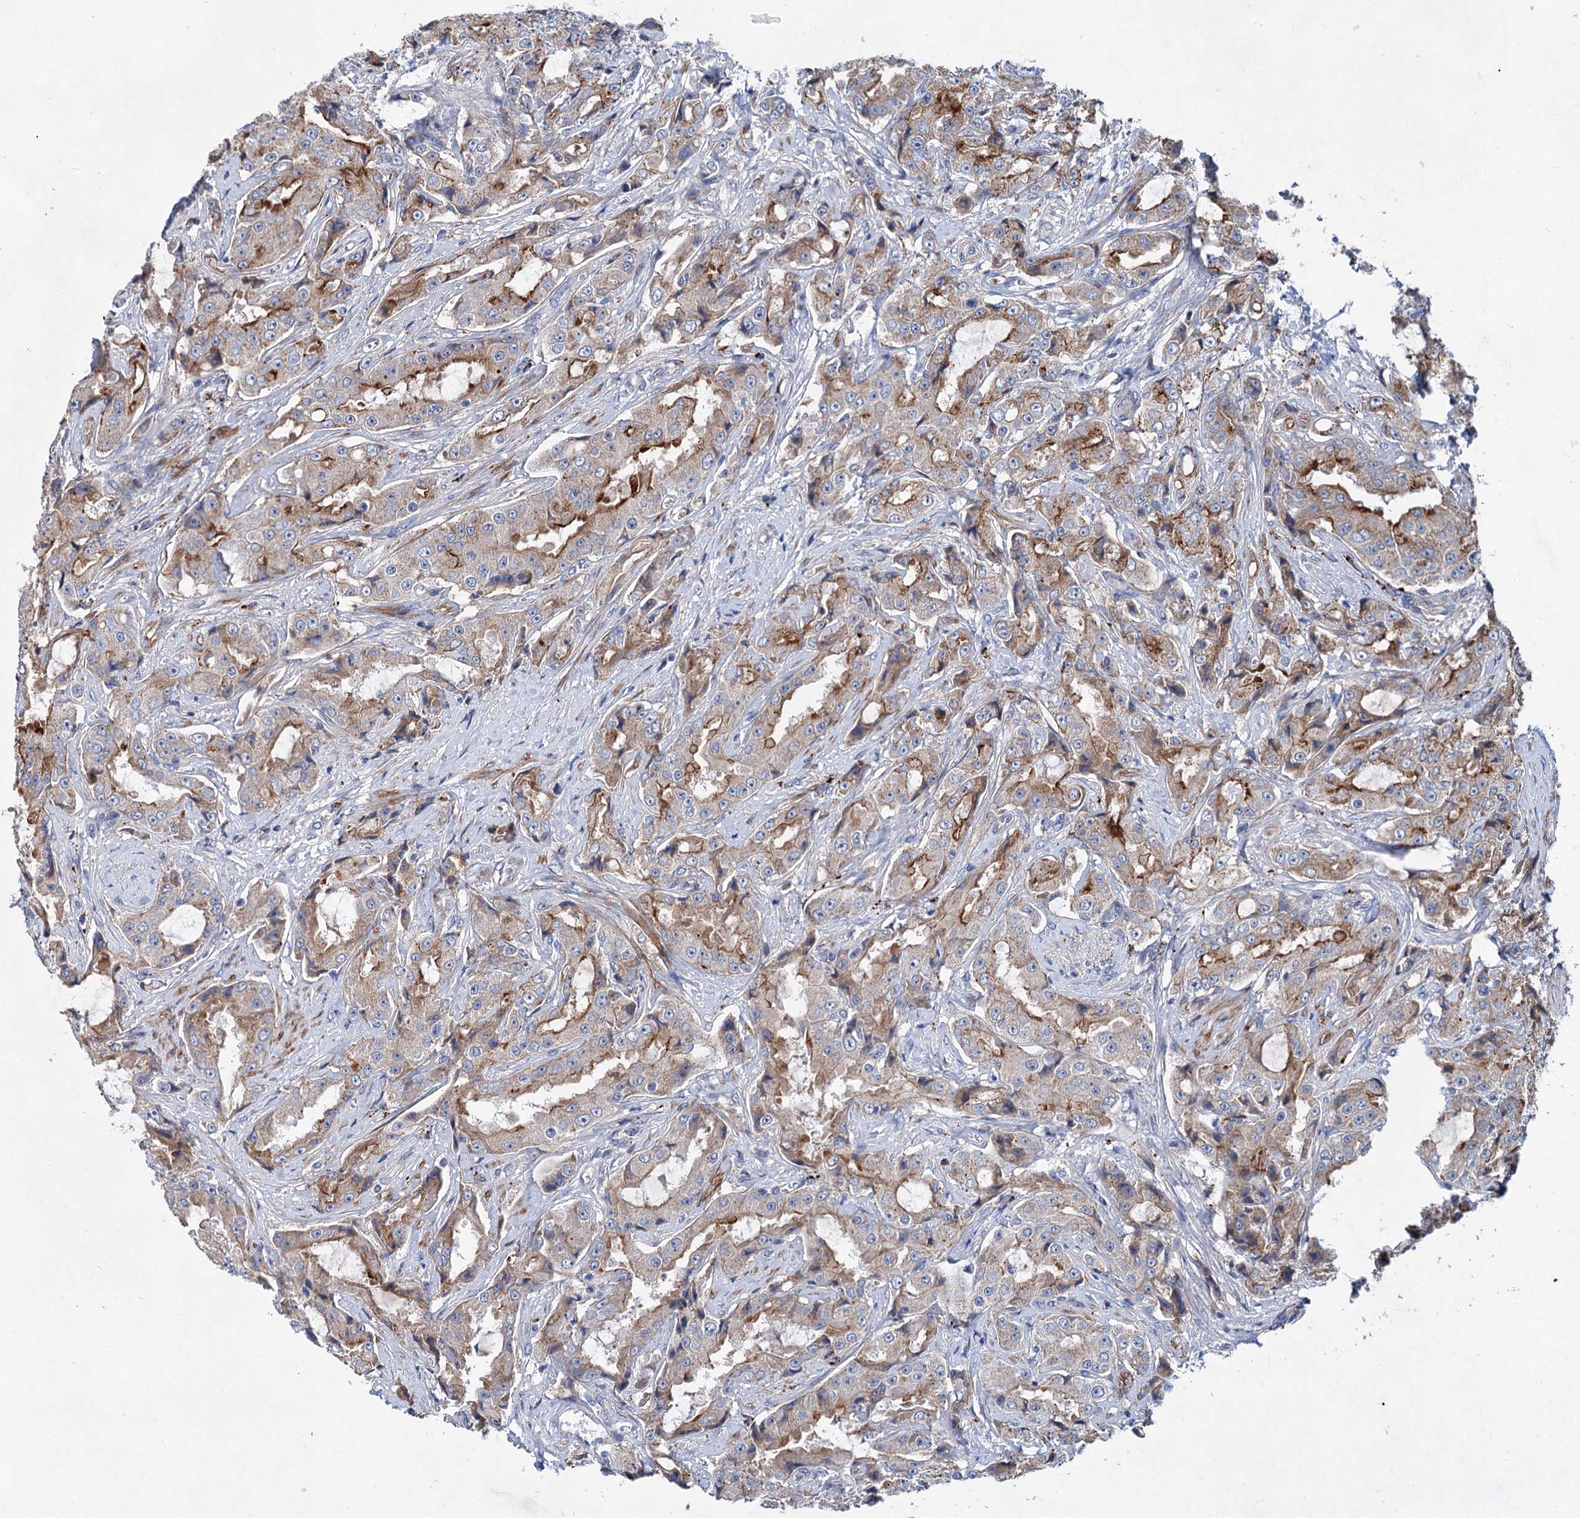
{"staining": {"intensity": "moderate", "quantity": "25%-75%", "location": "cytoplasmic/membranous"}, "tissue": "prostate cancer", "cell_type": "Tumor cells", "image_type": "cancer", "snomed": [{"axis": "morphology", "description": "Adenocarcinoma, High grade"}, {"axis": "topography", "description": "Prostate"}], "caption": "Protein expression analysis of human prostate adenocarcinoma (high-grade) reveals moderate cytoplasmic/membranous positivity in approximately 25%-75% of tumor cells.", "gene": "GPR155", "patient": {"sex": "male", "age": 73}}